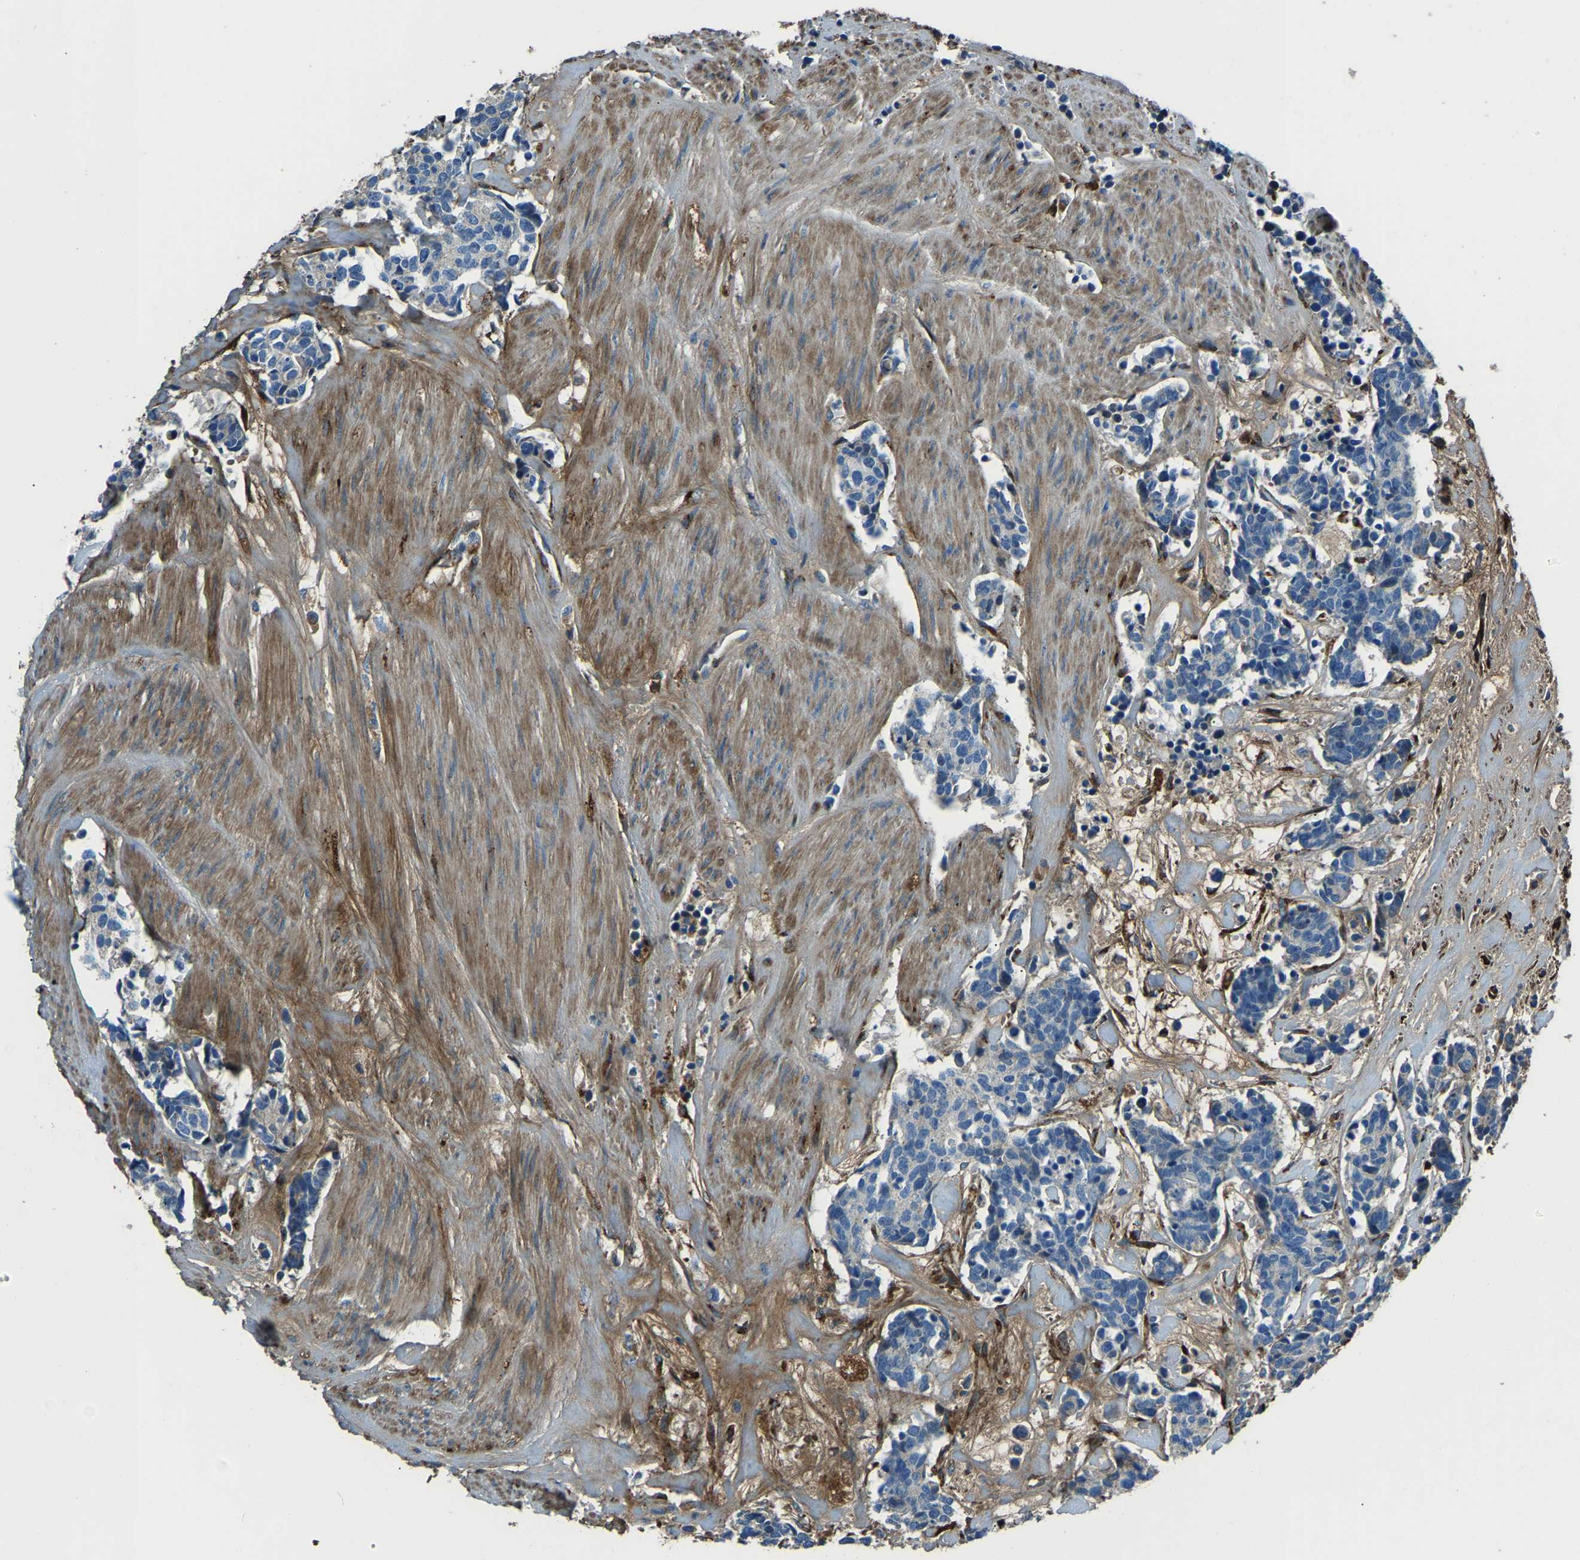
{"staining": {"intensity": "negative", "quantity": "none", "location": "none"}, "tissue": "carcinoid", "cell_type": "Tumor cells", "image_type": "cancer", "snomed": [{"axis": "morphology", "description": "Carcinoma, NOS"}, {"axis": "morphology", "description": "Carcinoid, malignant, NOS"}, {"axis": "topography", "description": "Urinary bladder"}], "caption": "The immunohistochemistry (IHC) histopathology image has no significant staining in tumor cells of carcinoma tissue. Brightfield microscopy of immunohistochemistry stained with DAB (brown) and hematoxylin (blue), captured at high magnification.", "gene": "COL3A1", "patient": {"sex": "male", "age": 57}}